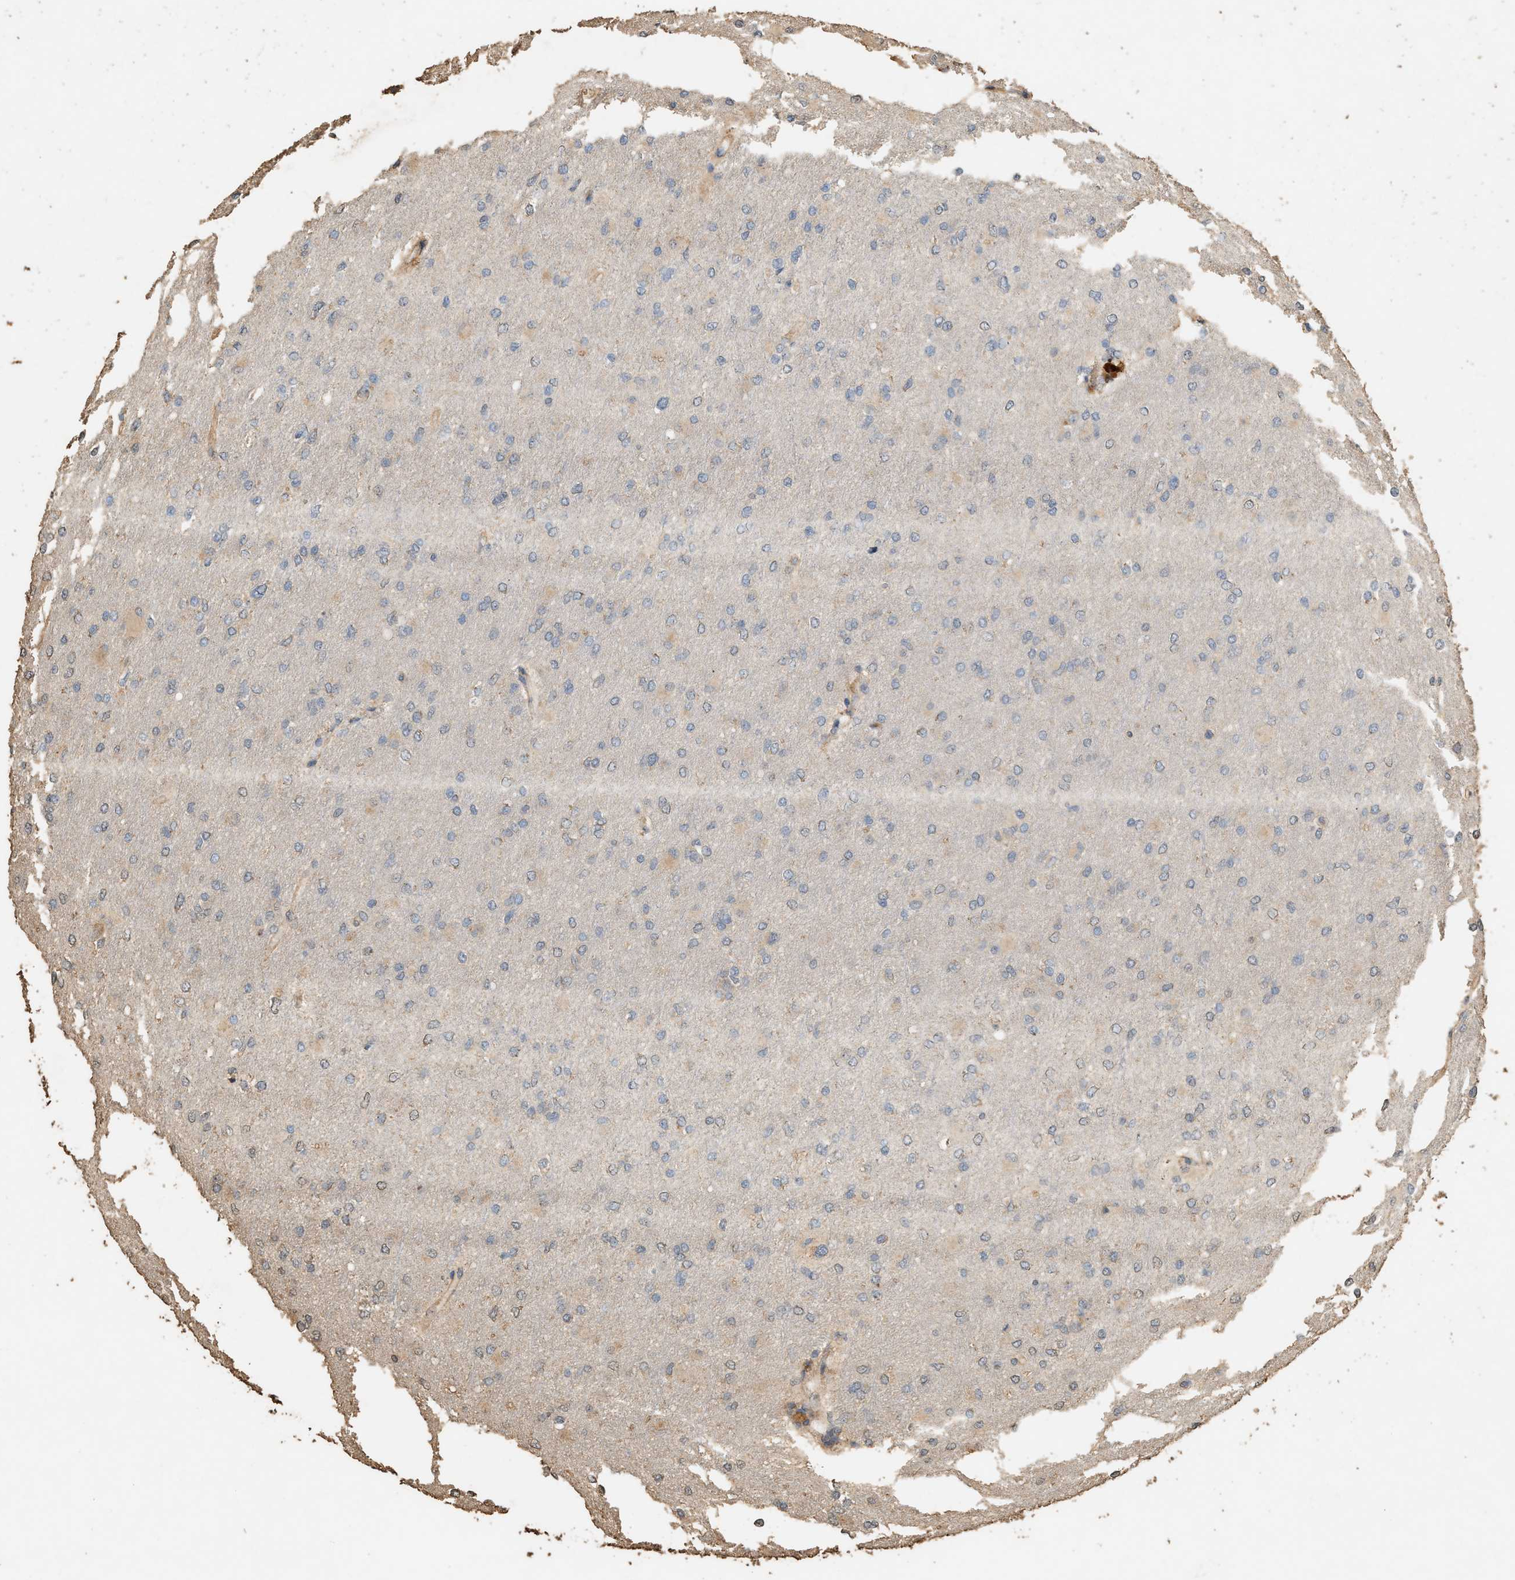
{"staining": {"intensity": "negative", "quantity": "none", "location": "none"}, "tissue": "glioma", "cell_type": "Tumor cells", "image_type": "cancer", "snomed": [{"axis": "morphology", "description": "Glioma, malignant, High grade"}, {"axis": "topography", "description": "Cerebral cortex"}], "caption": "High power microscopy photomicrograph of an immunohistochemistry histopathology image of glioma, revealing no significant staining in tumor cells.", "gene": "DCAF7", "patient": {"sex": "female", "age": 36}}